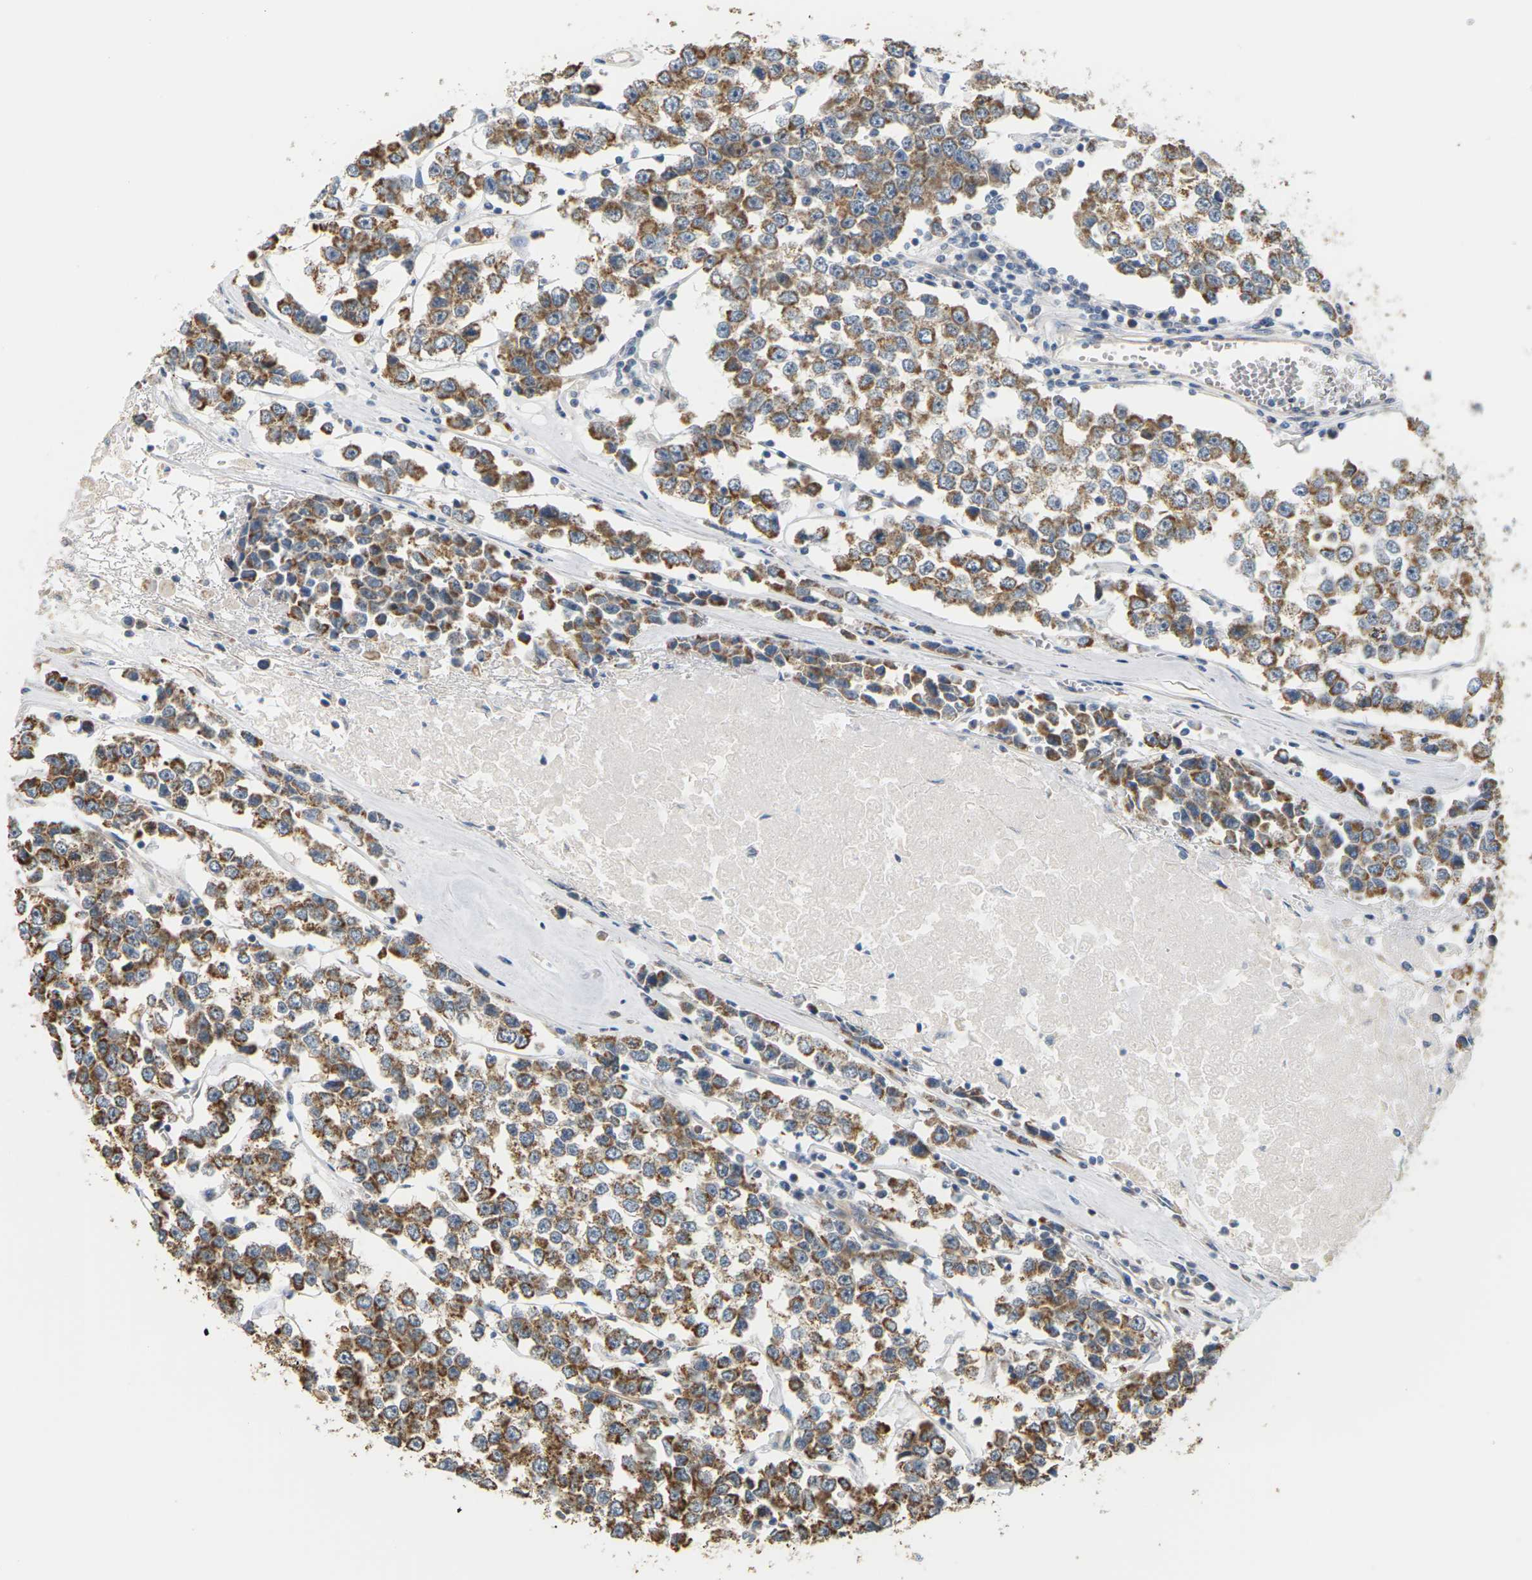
{"staining": {"intensity": "moderate", "quantity": ">75%", "location": "cytoplasmic/membranous"}, "tissue": "testis cancer", "cell_type": "Tumor cells", "image_type": "cancer", "snomed": [{"axis": "morphology", "description": "Seminoma, NOS"}, {"axis": "morphology", "description": "Carcinoma, Embryonal, NOS"}, {"axis": "topography", "description": "Testis"}], "caption": "A brown stain labels moderate cytoplasmic/membranous positivity of a protein in testis cancer tumor cells.", "gene": "PCDHB4", "patient": {"sex": "male", "age": 52}}